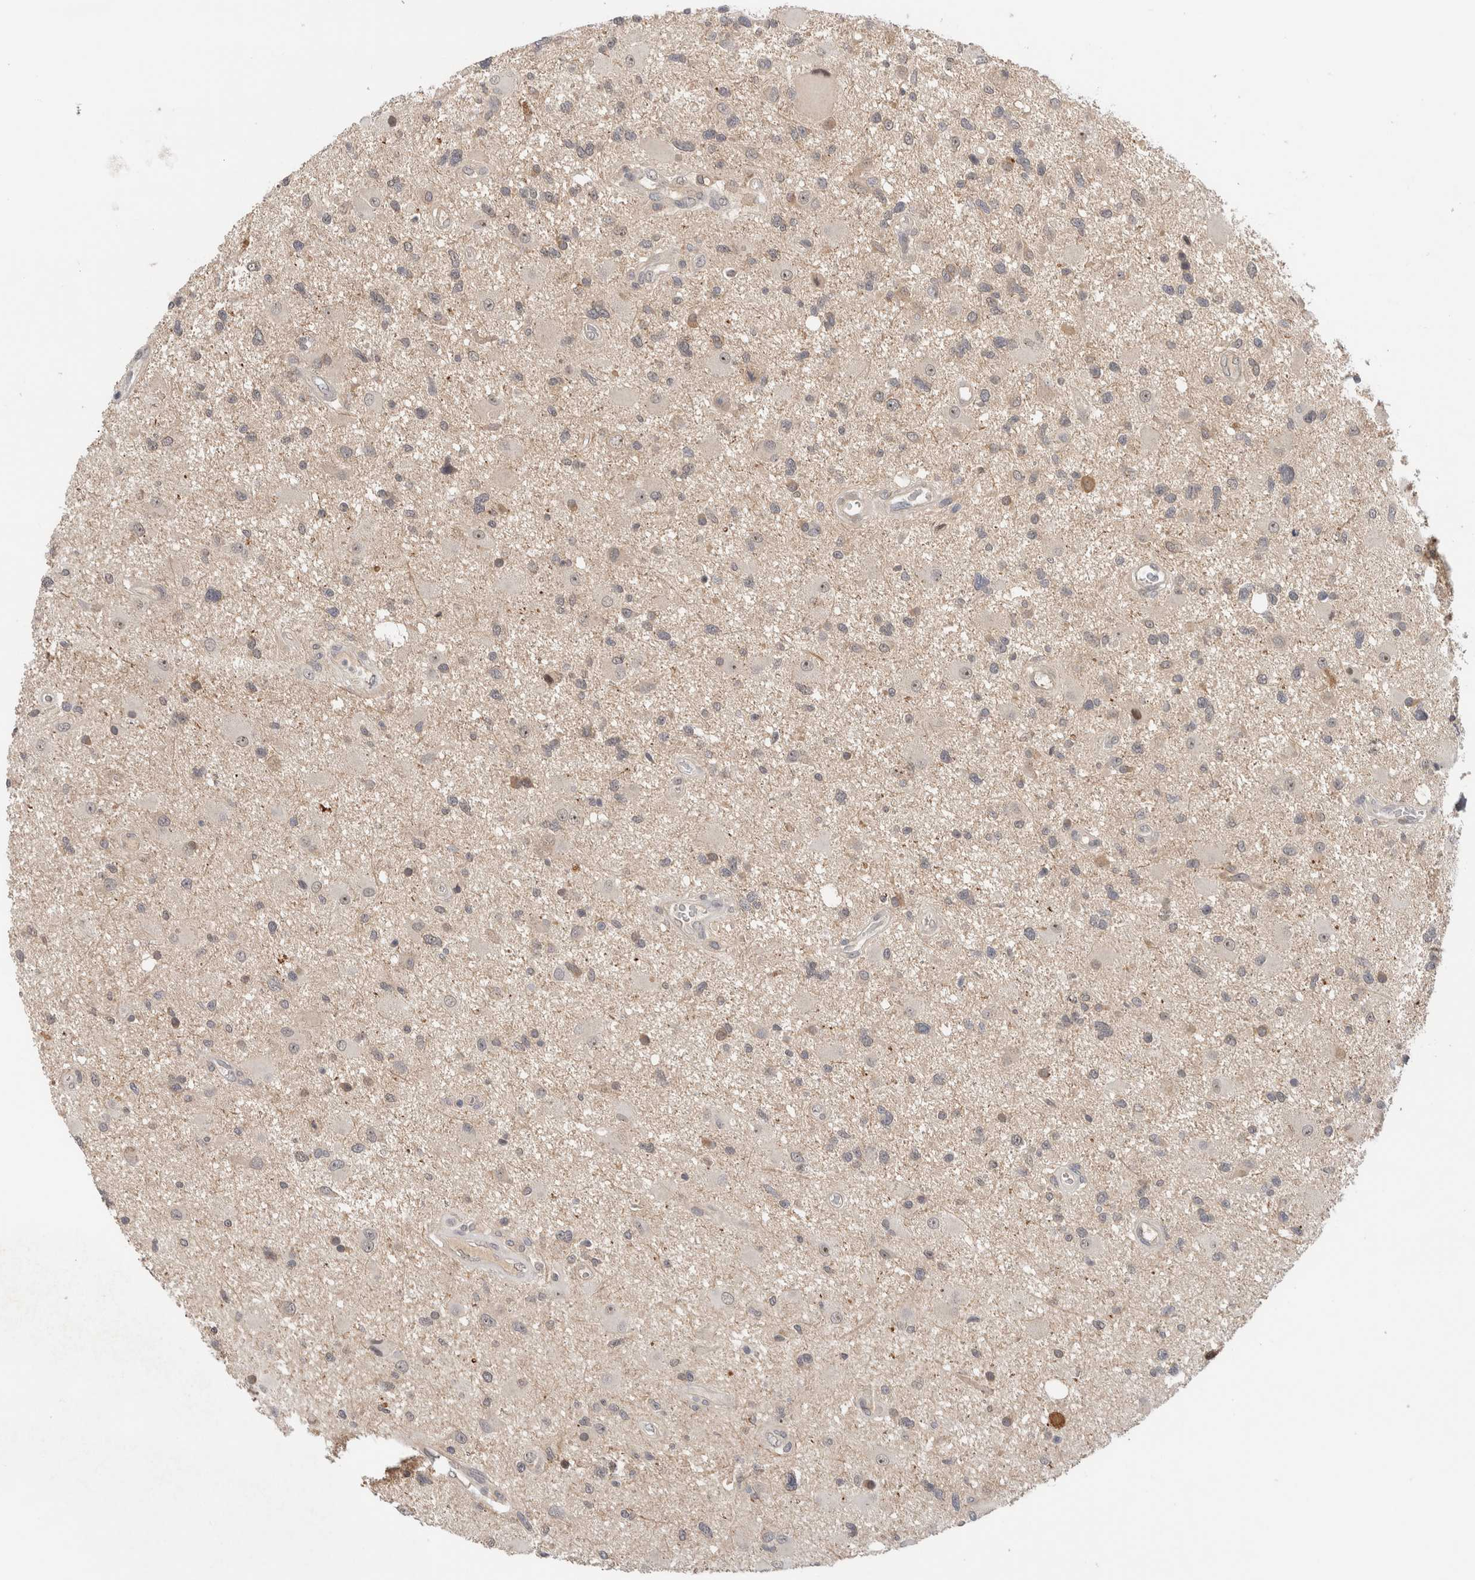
{"staining": {"intensity": "weak", "quantity": "25%-75%", "location": "cytoplasmic/membranous"}, "tissue": "glioma", "cell_type": "Tumor cells", "image_type": "cancer", "snomed": [{"axis": "morphology", "description": "Glioma, malignant, High grade"}, {"axis": "topography", "description": "Brain"}], "caption": "Glioma tissue shows weak cytoplasmic/membranous expression in approximately 25%-75% of tumor cells, visualized by immunohistochemistry.", "gene": "HCN3", "patient": {"sex": "male", "age": 33}}